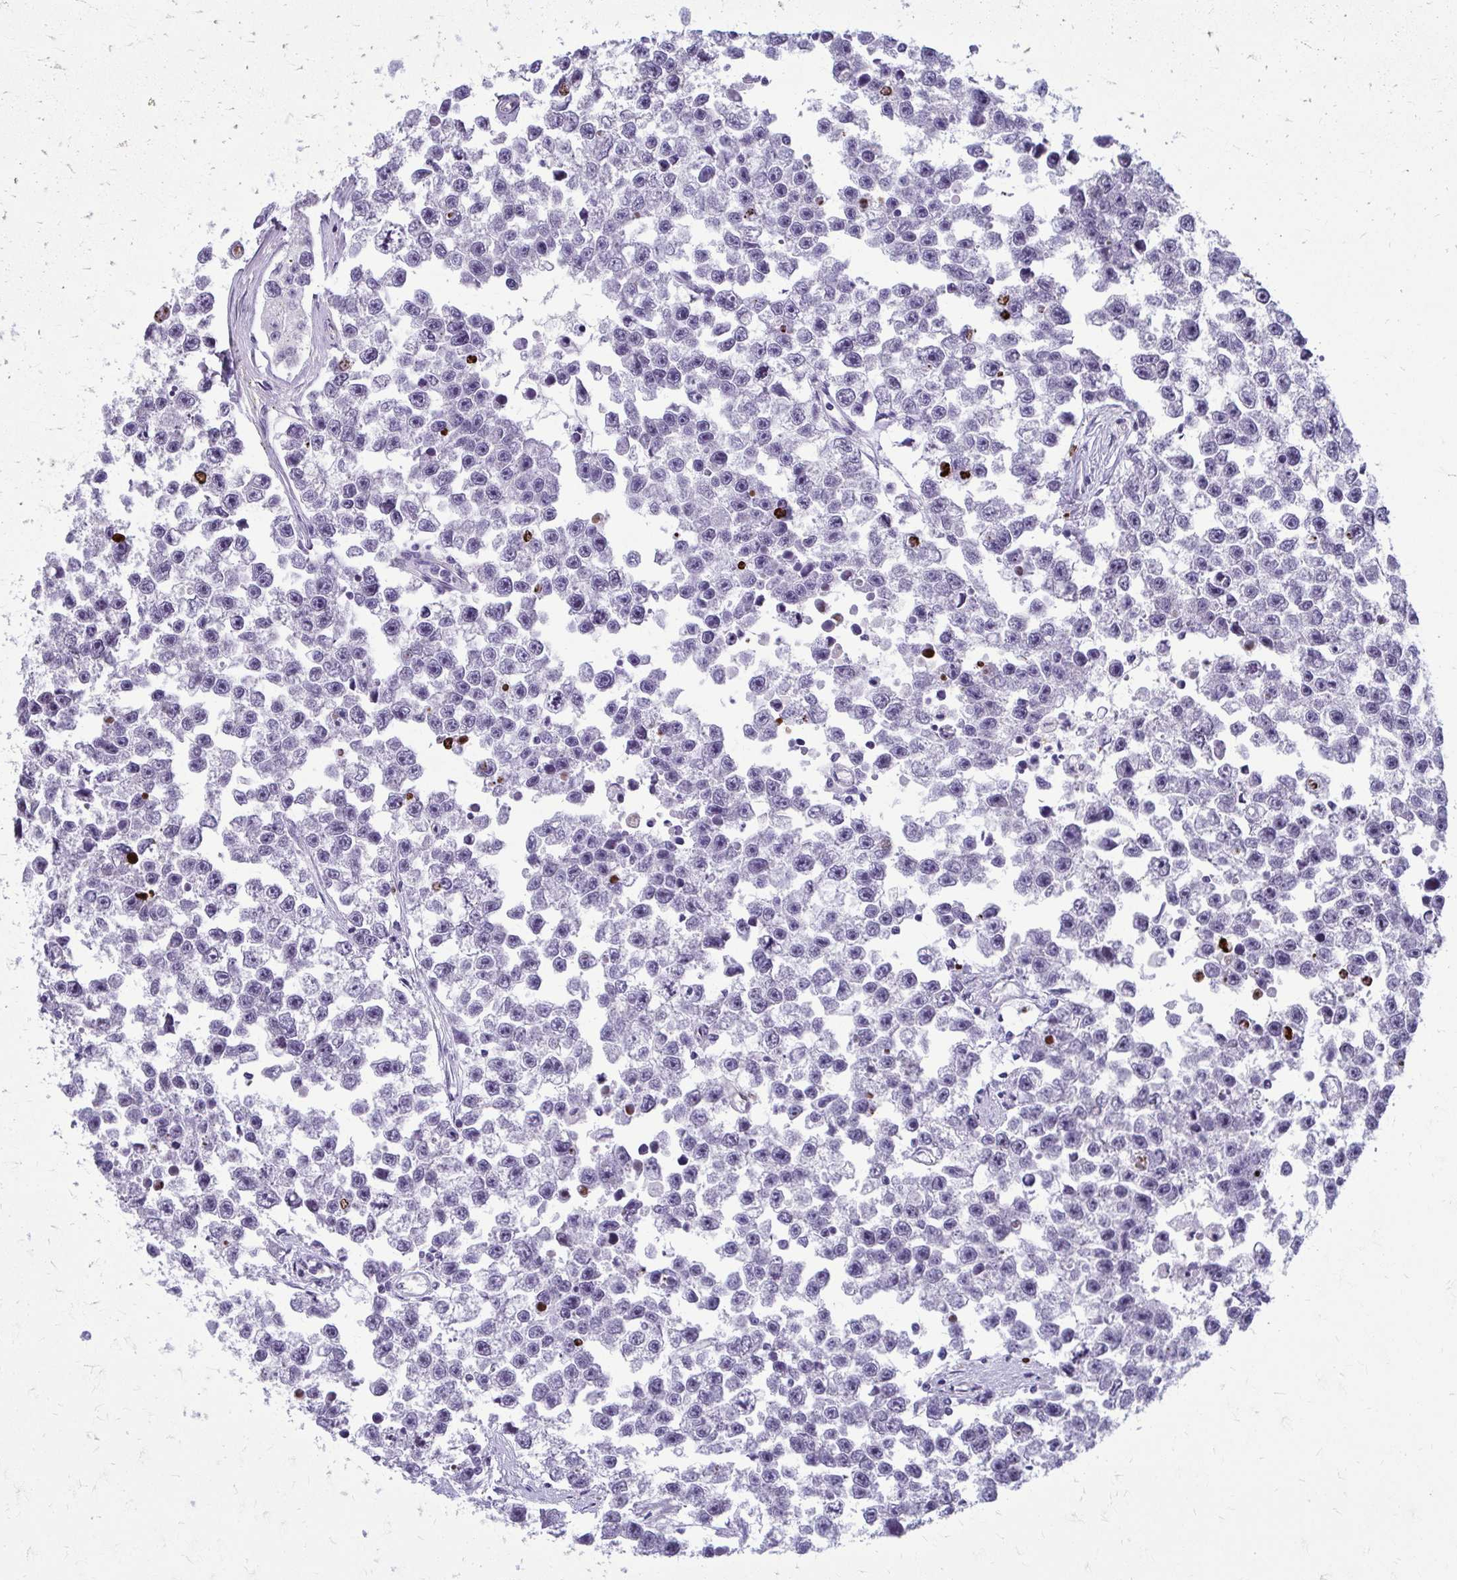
{"staining": {"intensity": "negative", "quantity": "none", "location": "none"}, "tissue": "testis cancer", "cell_type": "Tumor cells", "image_type": "cancer", "snomed": [{"axis": "morphology", "description": "Seminoma, NOS"}, {"axis": "topography", "description": "Testis"}], "caption": "Histopathology image shows no significant protein staining in tumor cells of seminoma (testis). (IHC, brightfield microscopy, high magnification).", "gene": "DEPP1", "patient": {"sex": "male", "age": 26}}